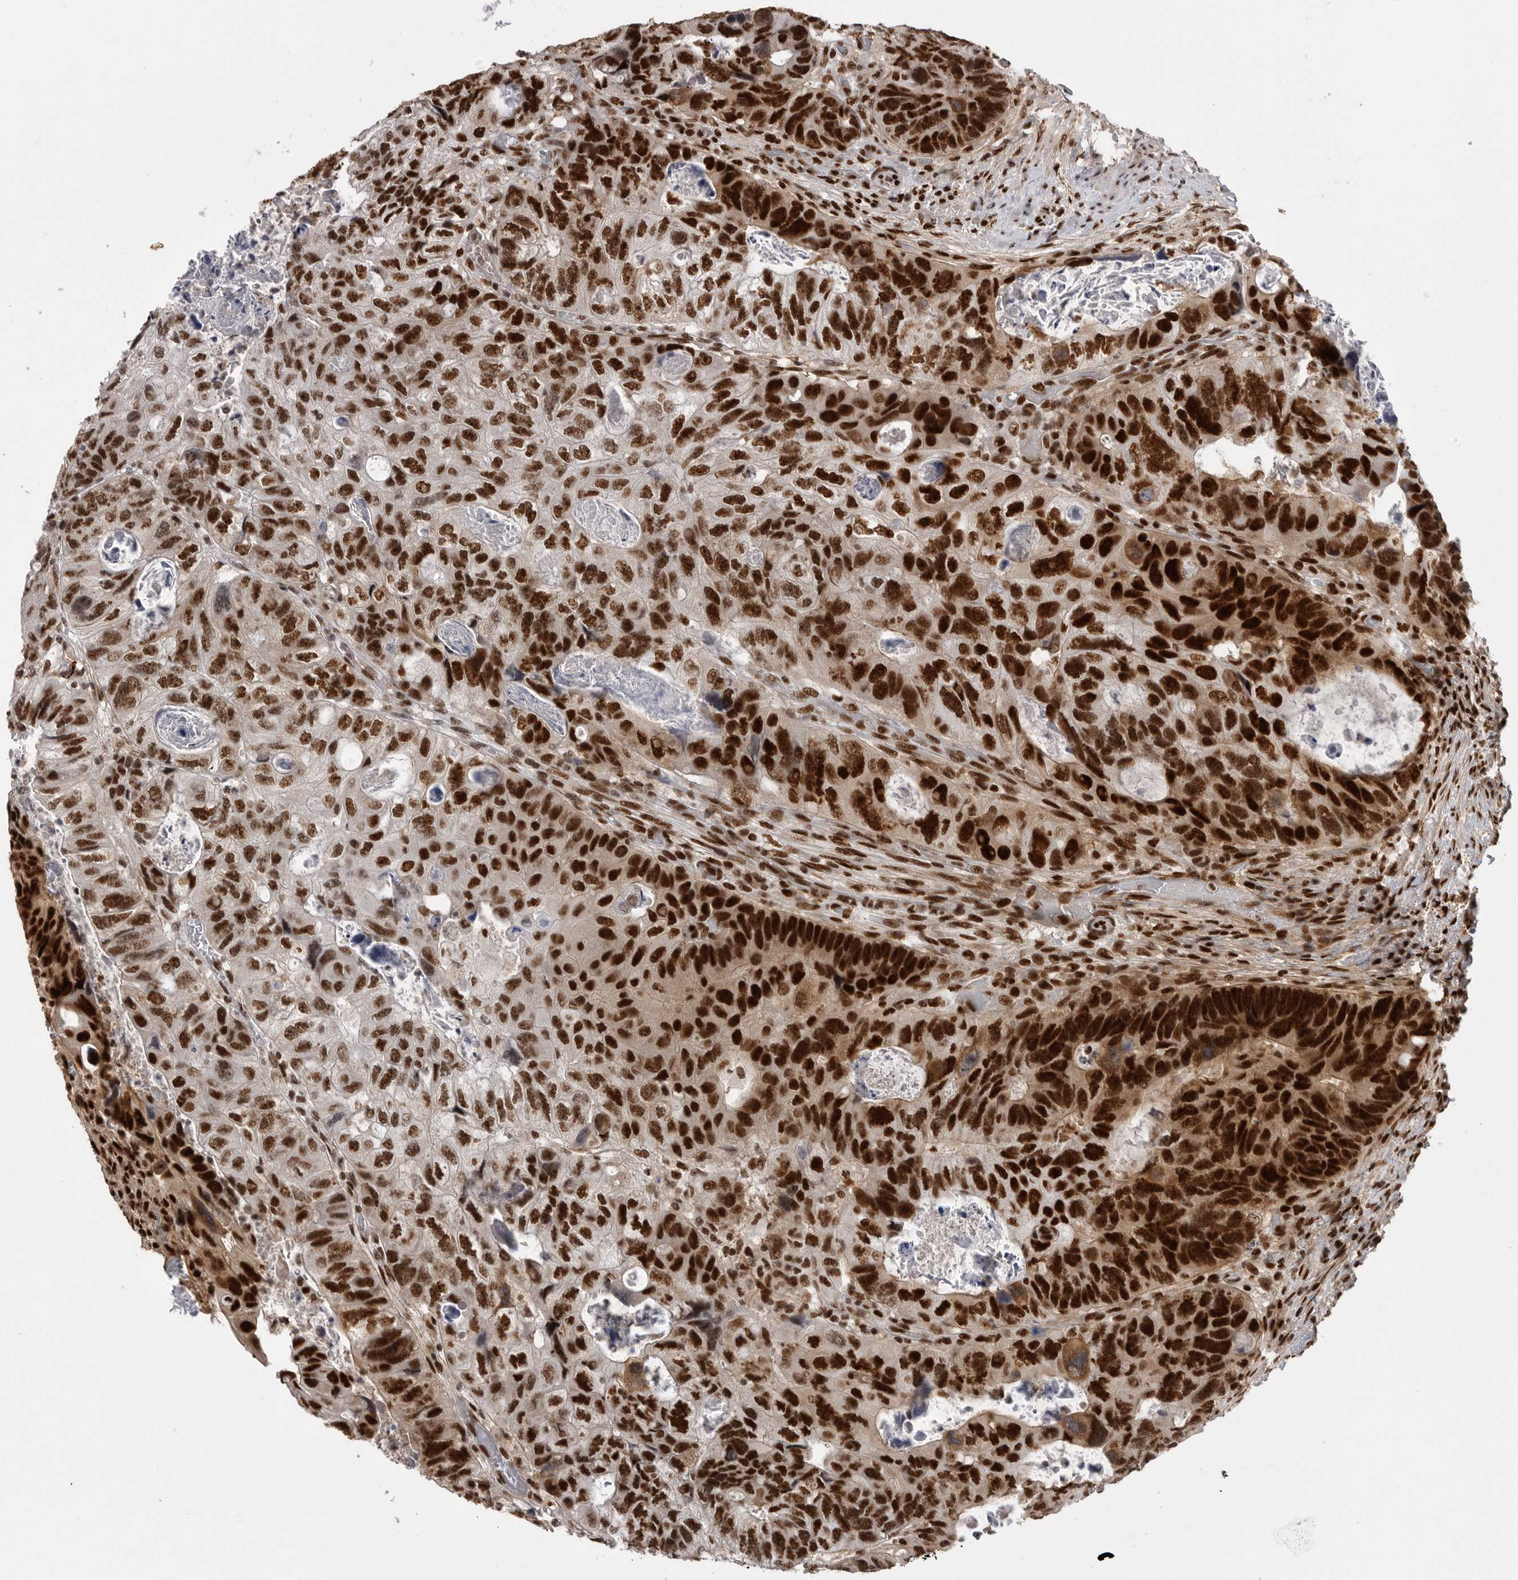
{"staining": {"intensity": "strong", "quantity": ">75%", "location": "nuclear"}, "tissue": "colorectal cancer", "cell_type": "Tumor cells", "image_type": "cancer", "snomed": [{"axis": "morphology", "description": "Adenocarcinoma, NOS"}, {"axis": "topography", "description": "Rectum"}], "caption": "Tumor cells reveal strong nuclear expression in about >75% of cells in colorectal adenocarcinoma. (Brightfield microscopy of DAB IHC at high magnification).", "gene": "PPP1R8", "patient": {"sex": "male", "age": 59}}